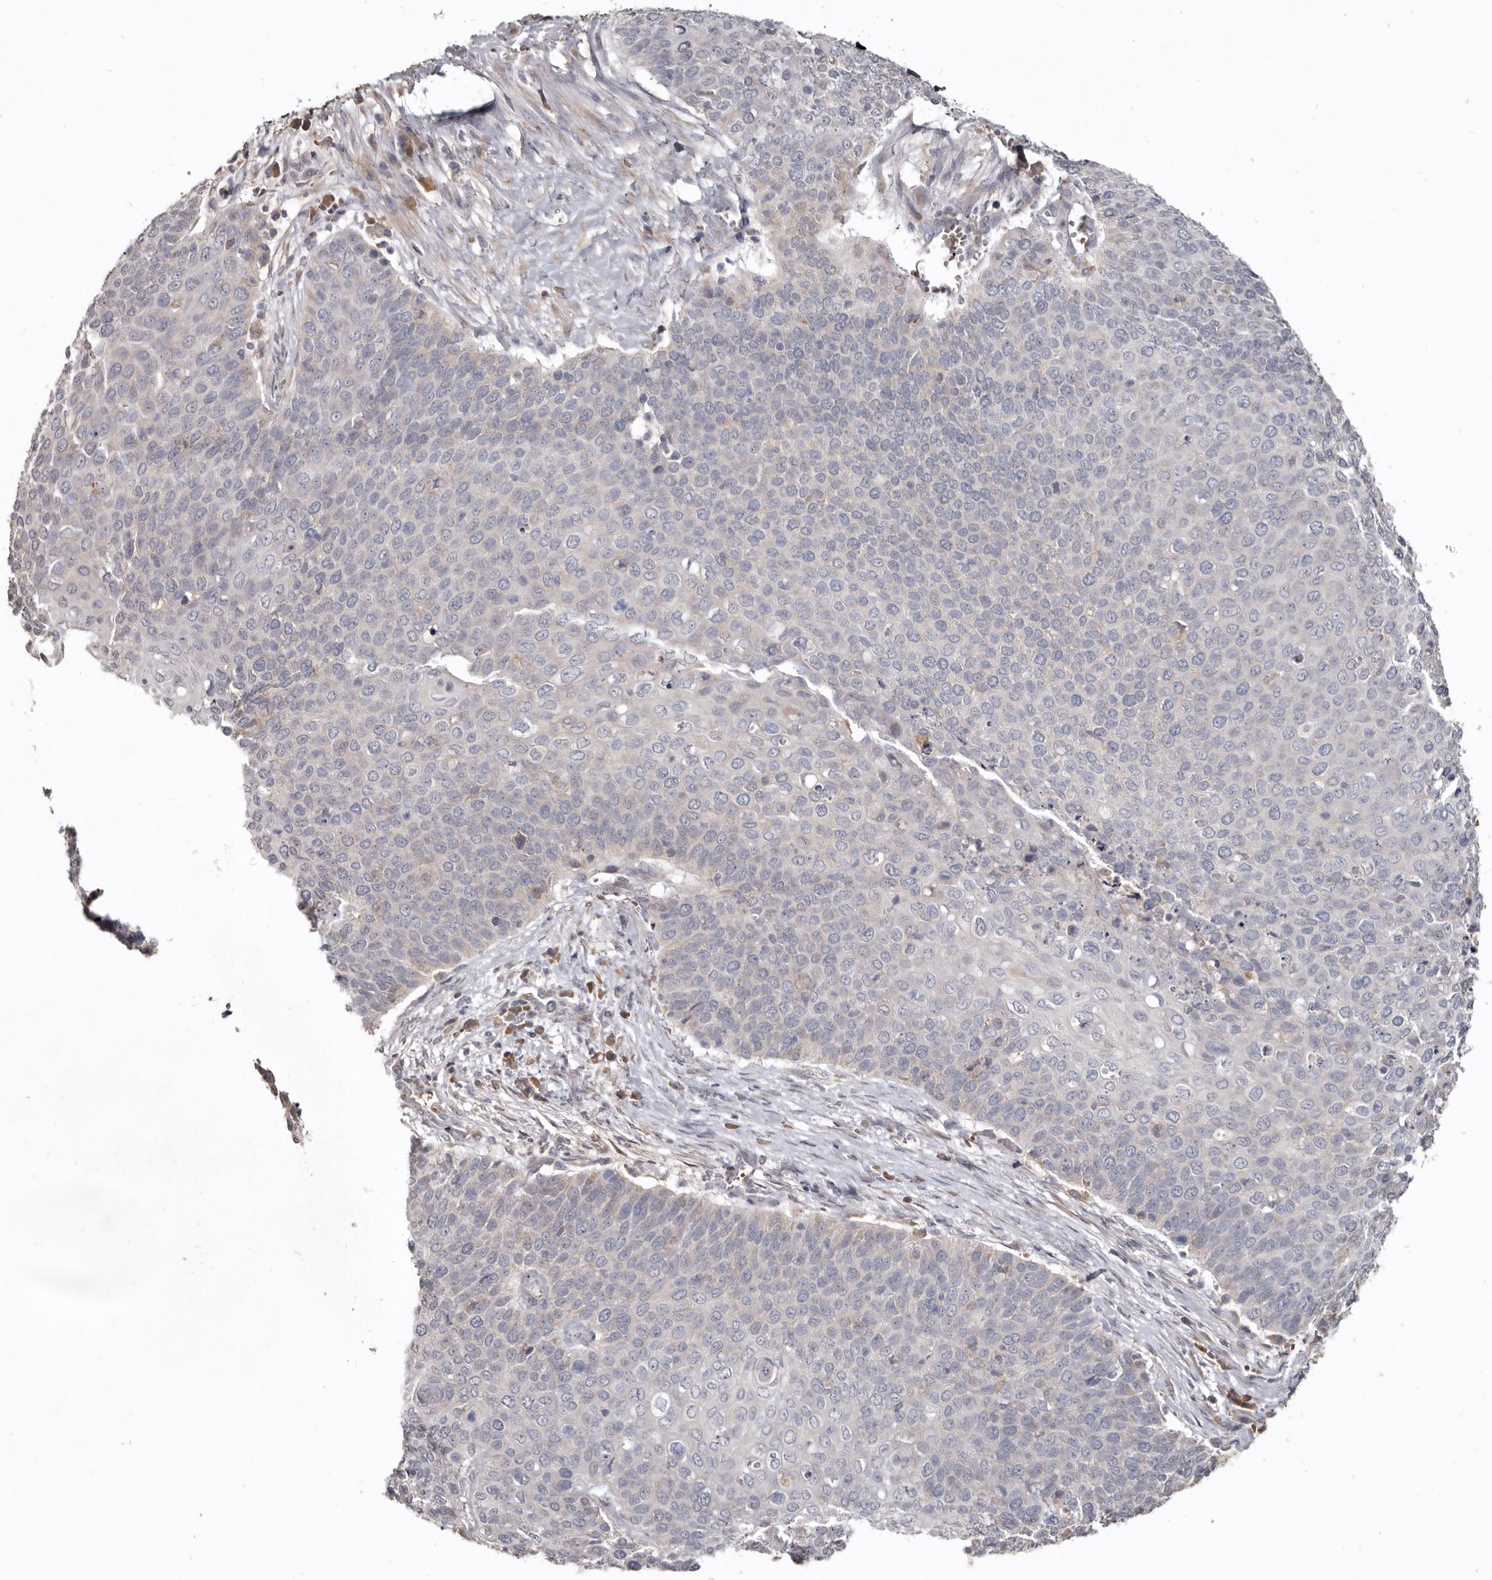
{"staining": {"intensity": "negative", "quantity": "none", "location": "none"}, "tissue": "cervical cancer", "cell_type": "Tumor cells", "image_type": "cancer", "snomed": [{"axis": "morphology", "description": "Squamous cell carcinoma, NOS"}, {"axis": "topography", "description": "Cervix"}], "caption": "A high-resolution histopathology image shows immunohistochemistry staining of squamous cell carcinoma (cervical), which reveals no significant staining in tumor cells.", "gene": "NENF", "patient": {"sex": "female", "age": 39}}